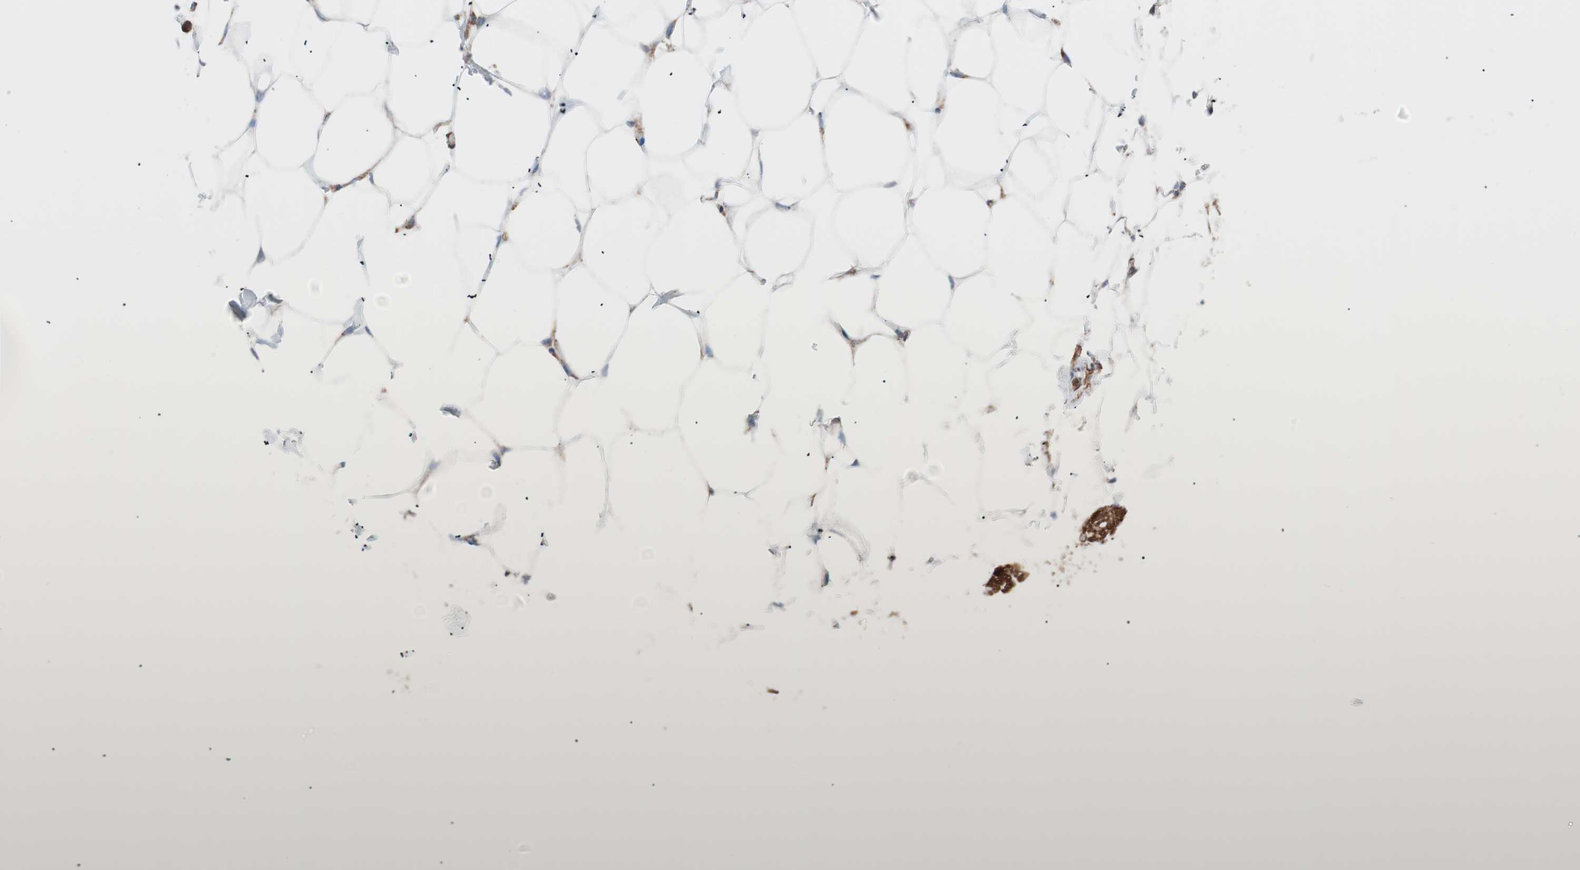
{"staining": {"intensity": "moderate", "quantity": "25%-75%", "location": "cytoplasmic/membranous"}, "tissue": "adipose tissue", "cell_type": "Adipocytes", "image_type": "normal", "snomed": [{"axis": "morphology", "description": "Normal tissue, NOS"}, {"axis": "topography", "description": "Breast"}, {"axis": "topography", "description": "Adipose tissue"}], "caption": "IHC micrograph of unremarkable adipose tissue stained for a protein (brown), which exhibits medium levels of moderate cytoplasmic/membranous expression in approximately 25%-75% of adipocytes.", "gene": "FLOT2", "patient": {"sex": "female", "age": 25}}